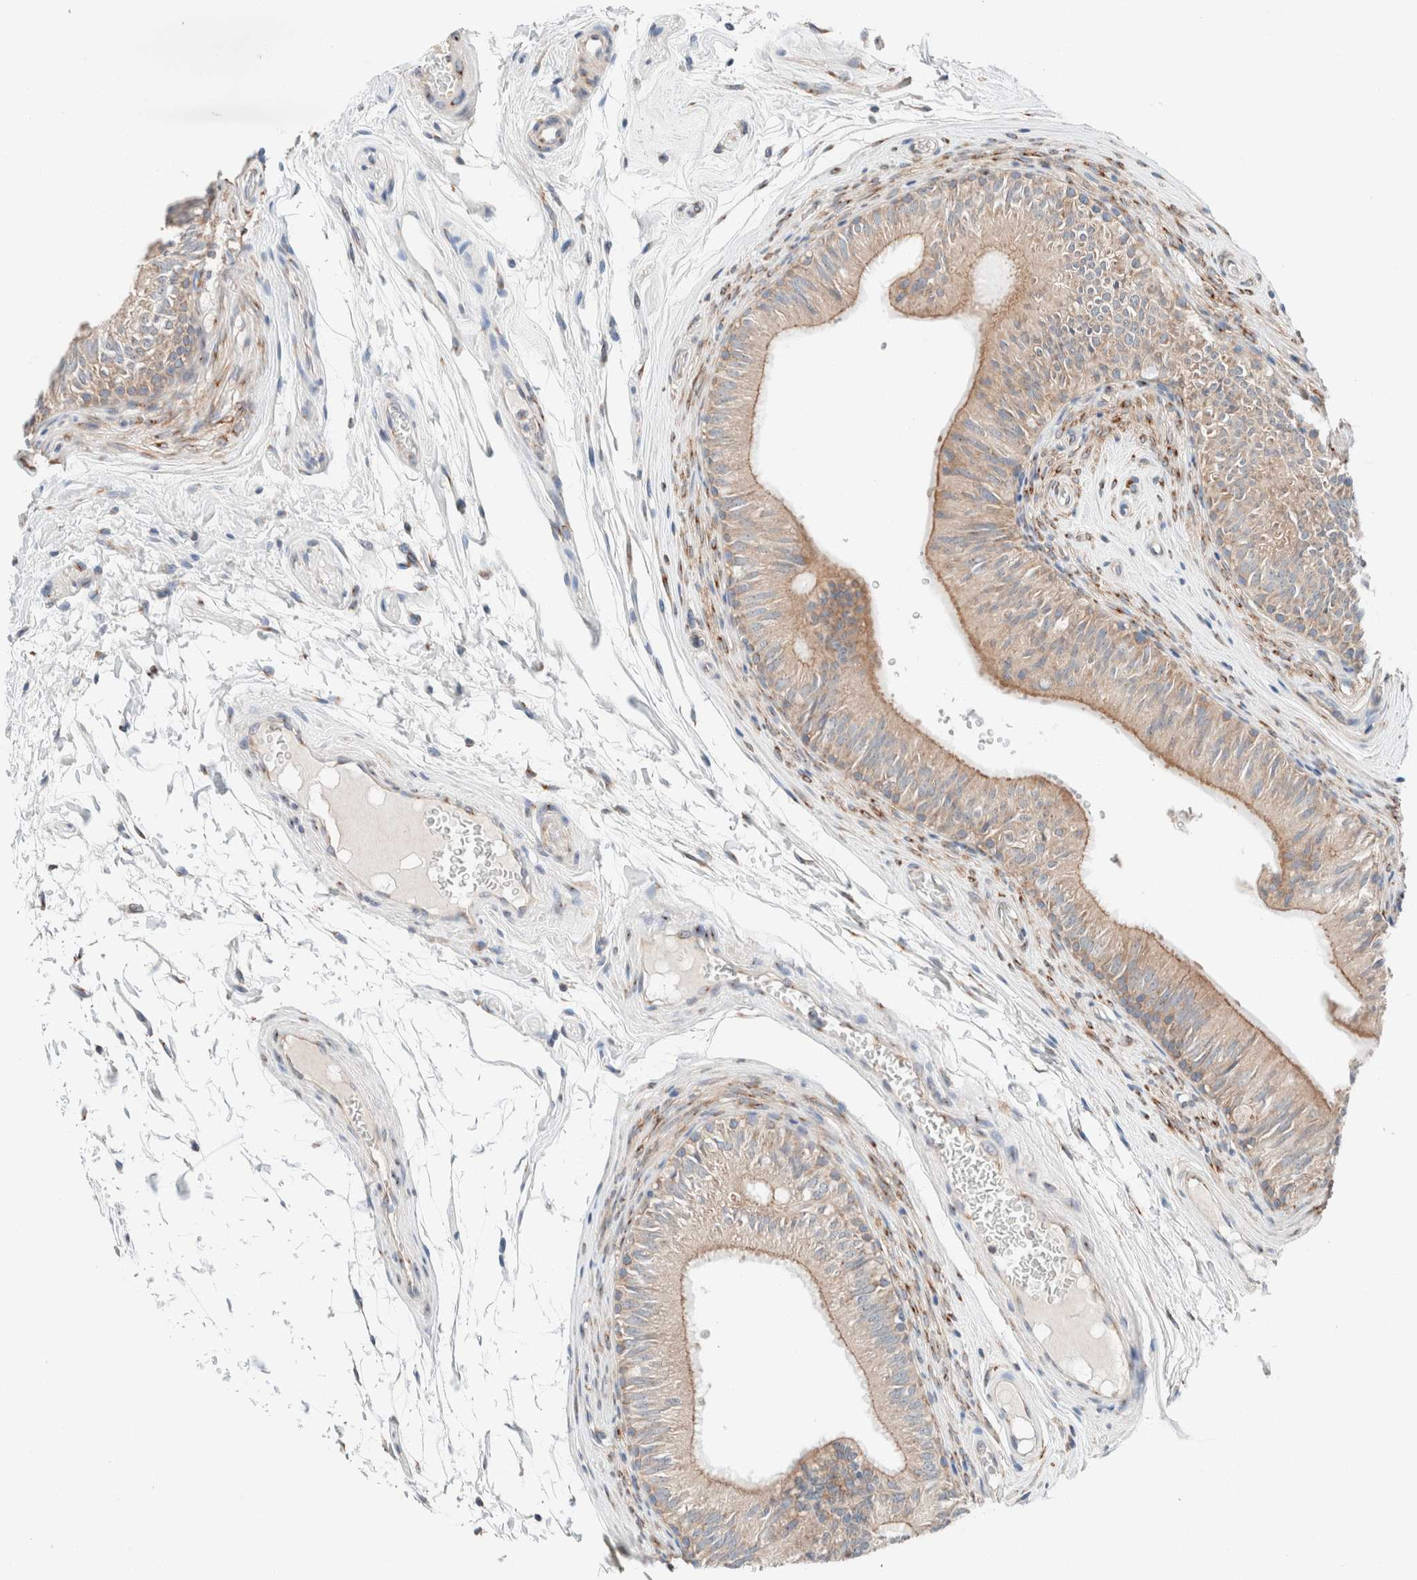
{"staining": {"intensity": "moderate", "quantity": "25%-75%", "location": "cytoplasmic/membranous"}, "tissue": "epididymis", "cell_type": "Glandular cells", "image_type": "normal", "snomed": [{"axis": "morphology", "description": "Normal tissue, NOS"}, {"axis": "topography", "description": "Epididymis"}], "caption": "High-magnification brightfield microscopy of normal epididymis stained with DAB (brown) and counterstained with hematoxylin (blue). glandular cells exhibit moderate cytoplasmic/membranous staining is present in approximately25%-75% of cells. (IHC, brightfield microscopy, high magnification).", "gene": "CASC3", "patient": {"sex": "male", "age": 36}}